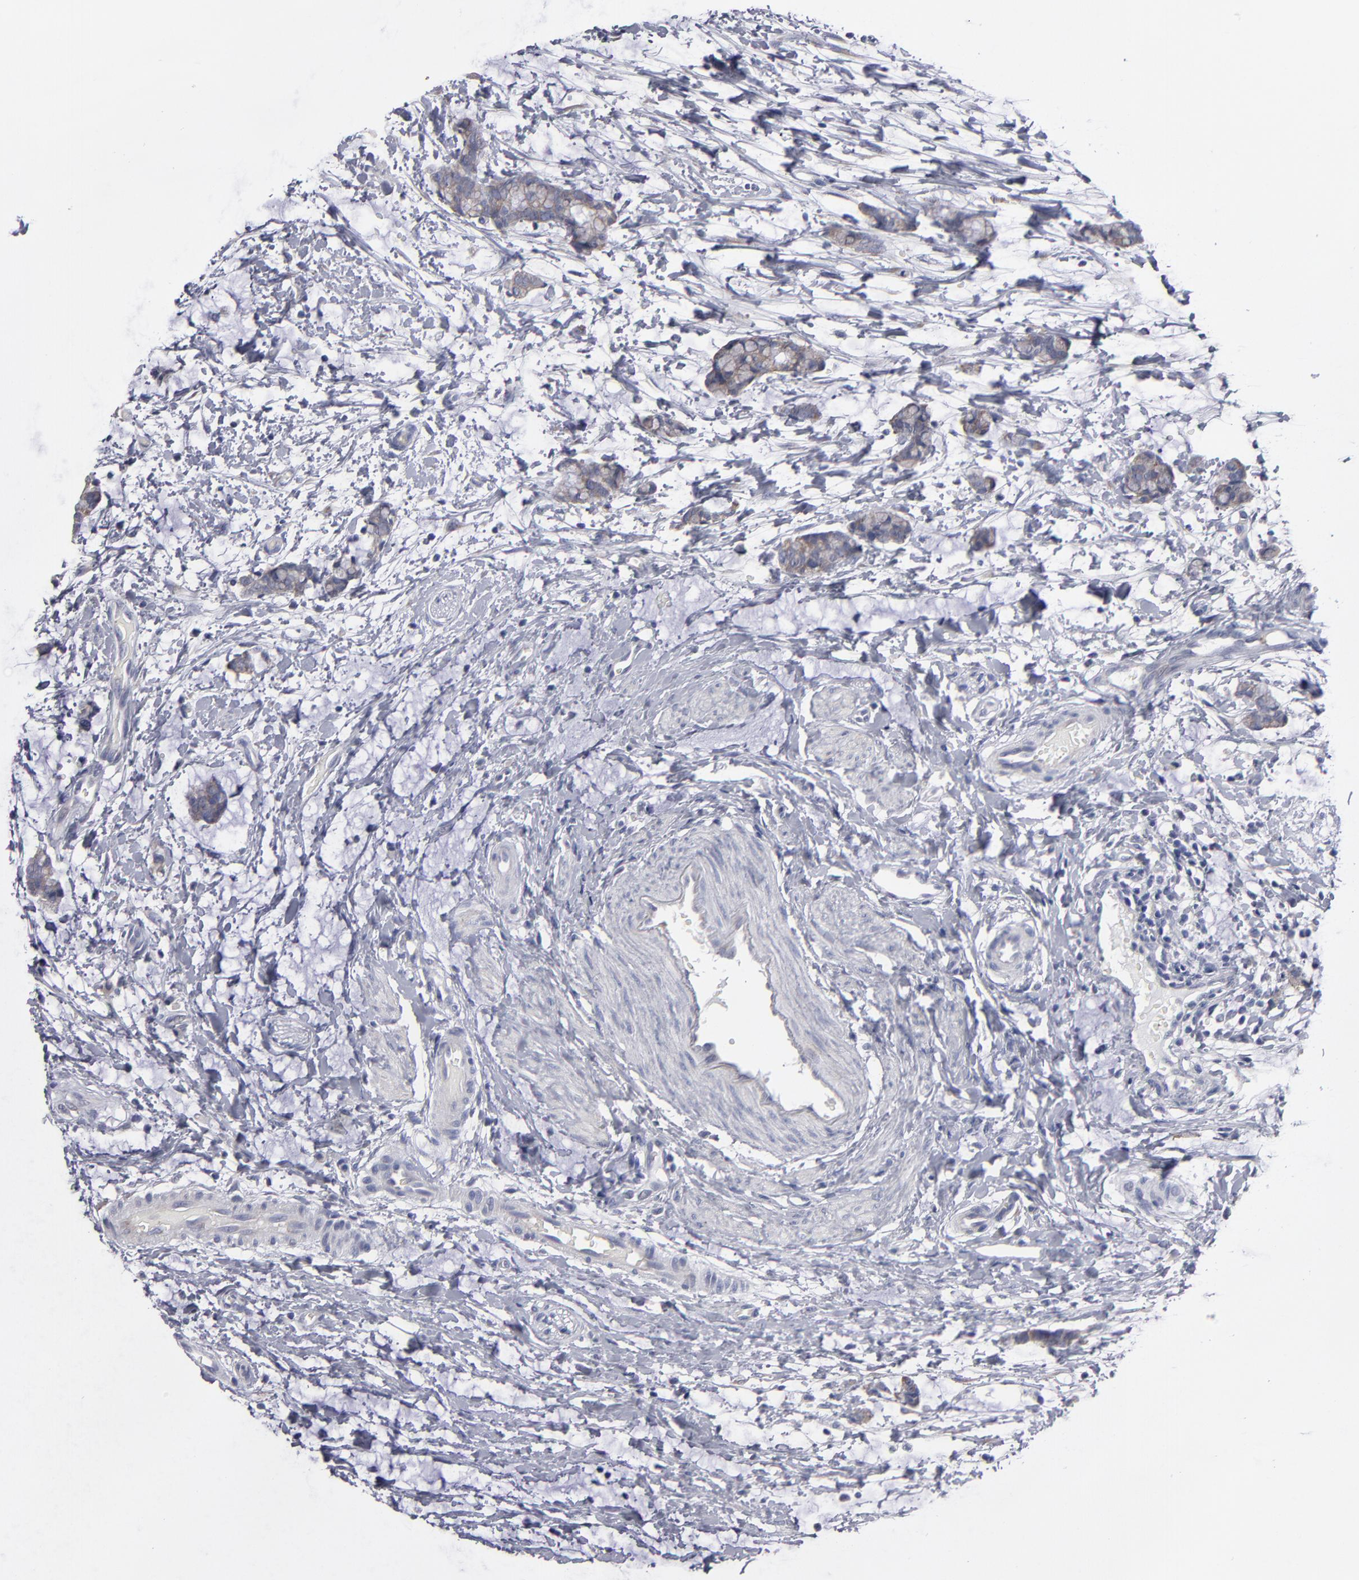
{"staining": {"intensity": "weak", "quantity": ">75%", "location": "cytoplasmic/membranous"}, "tissue": "colorectal cancer", "cell_type": "Tumor cells", "image_type": "cancer", "snomed": [{"axis": "morphology", "description": "Adenocarcinoma, NOS"}, {"axis": "topography", "description": "Colon"}], "caption": "Immunohistochemistry histopathology image of neoplastic tissue: human adenocarcinoma (colorectal) stained using immunohistochemistry (IHC) shows low levels of weak protein expression localized specifically in the cytoplasmic/membranous of tumor cells, appearing as a cytoplasmic/membranous brown color.", "gene": "CCDC80", "patient": {"sex": "male", "age": 14}}